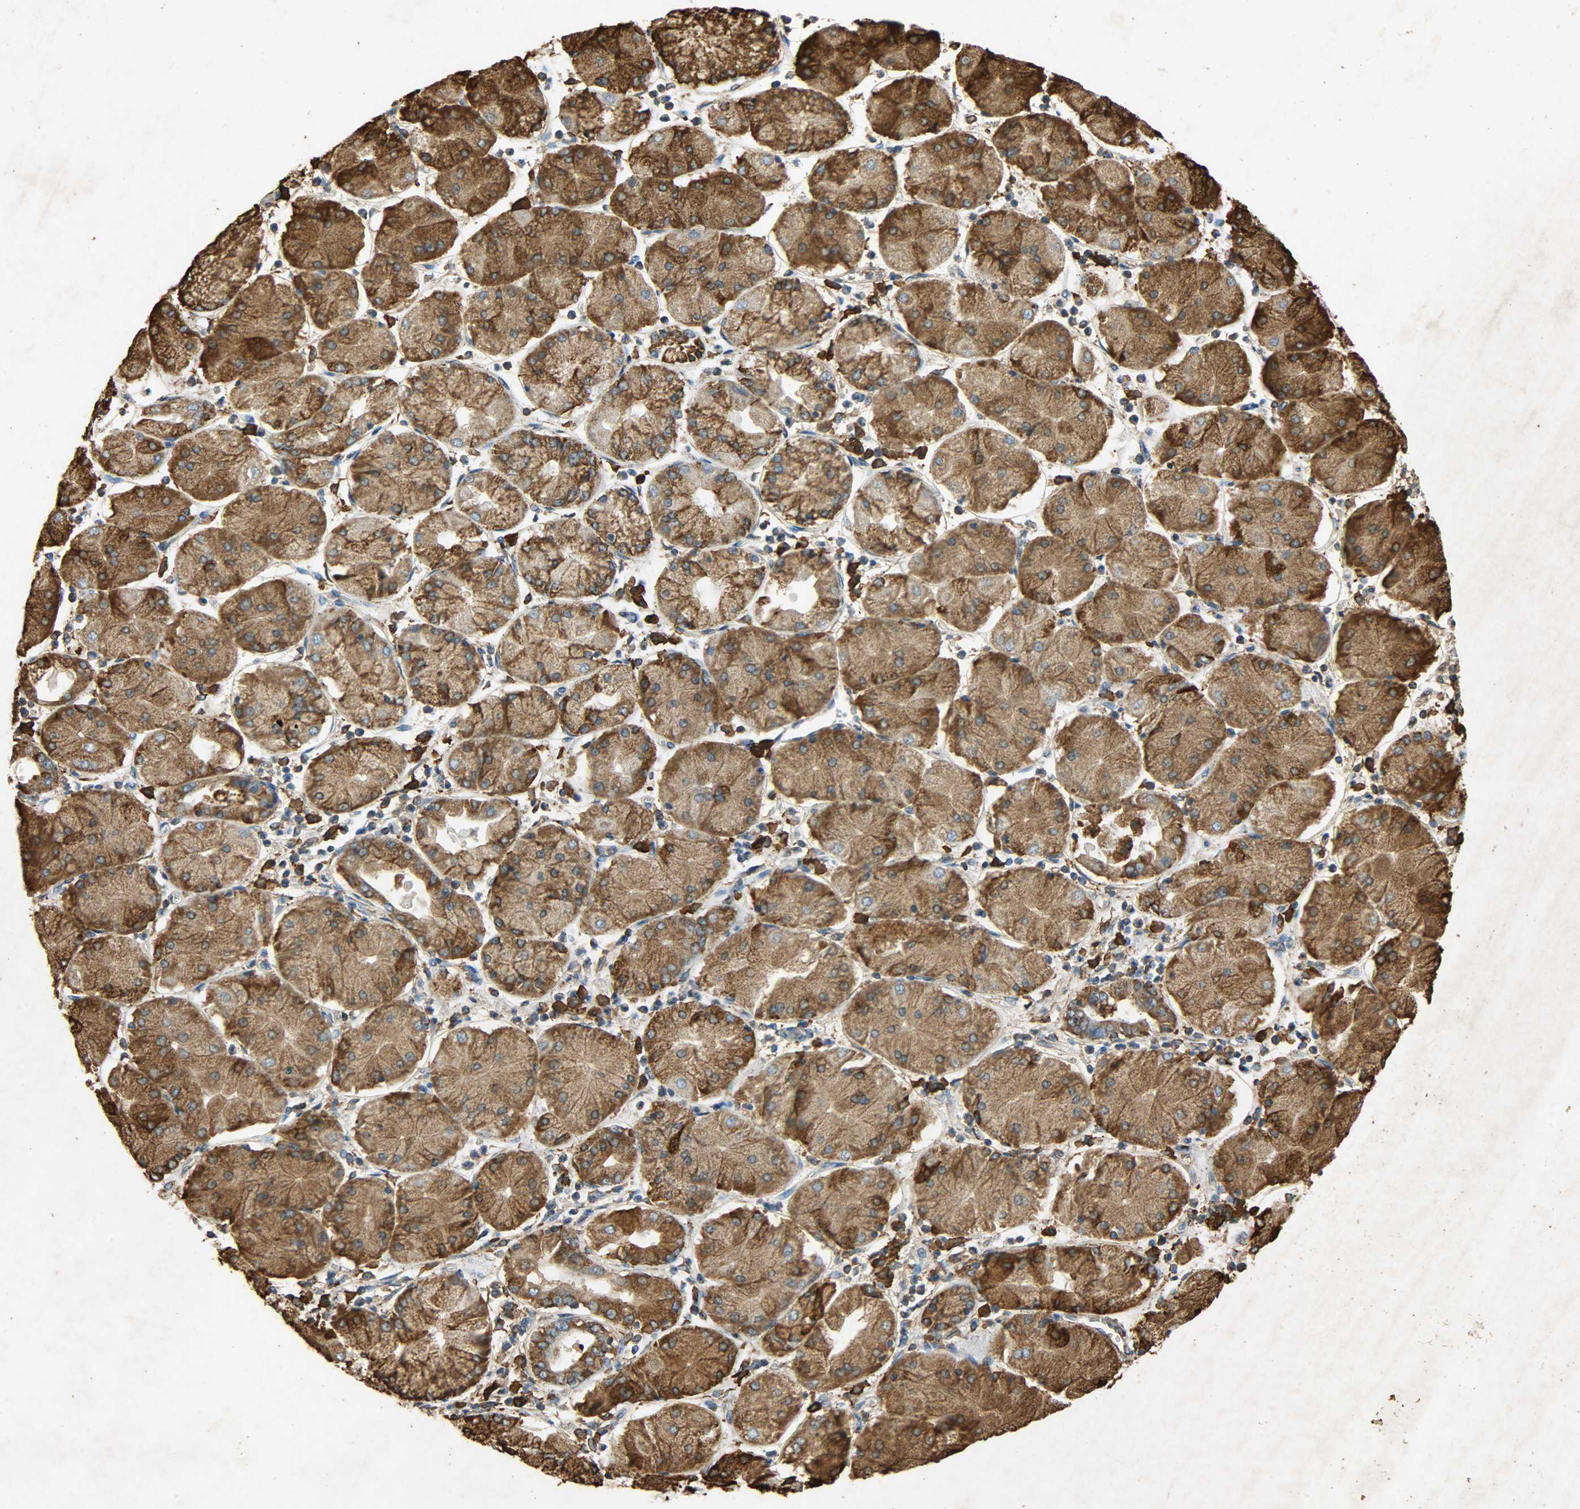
{"staining": {"intensity": "moderate", "quantity": ">75%", "location": "cytoplasmic/membranous"}, "tissue": "stomach cancer", "cell_type": "Tumor cells", "image_type": "cancer", "snomed": [{"axis": "morphology", "description": "Normal tissue, NOS"}, {"axis": "morphology", "description": "Adenocarcinoma, NOS"}, {"axis": "topography", "description": "Stomach, upper"}, {"axis": "topography", "description": "Stomach"}], "caption": "IHC image of human stomach adenocarcinoma stained for a protein (brown), which demonstrates medium levels of moderate cytoplasmic/membranous expression in approximately >75% of tumor cells.", "gene": "HSP90B1", "patient": {"sex": "male", "age": 59}}